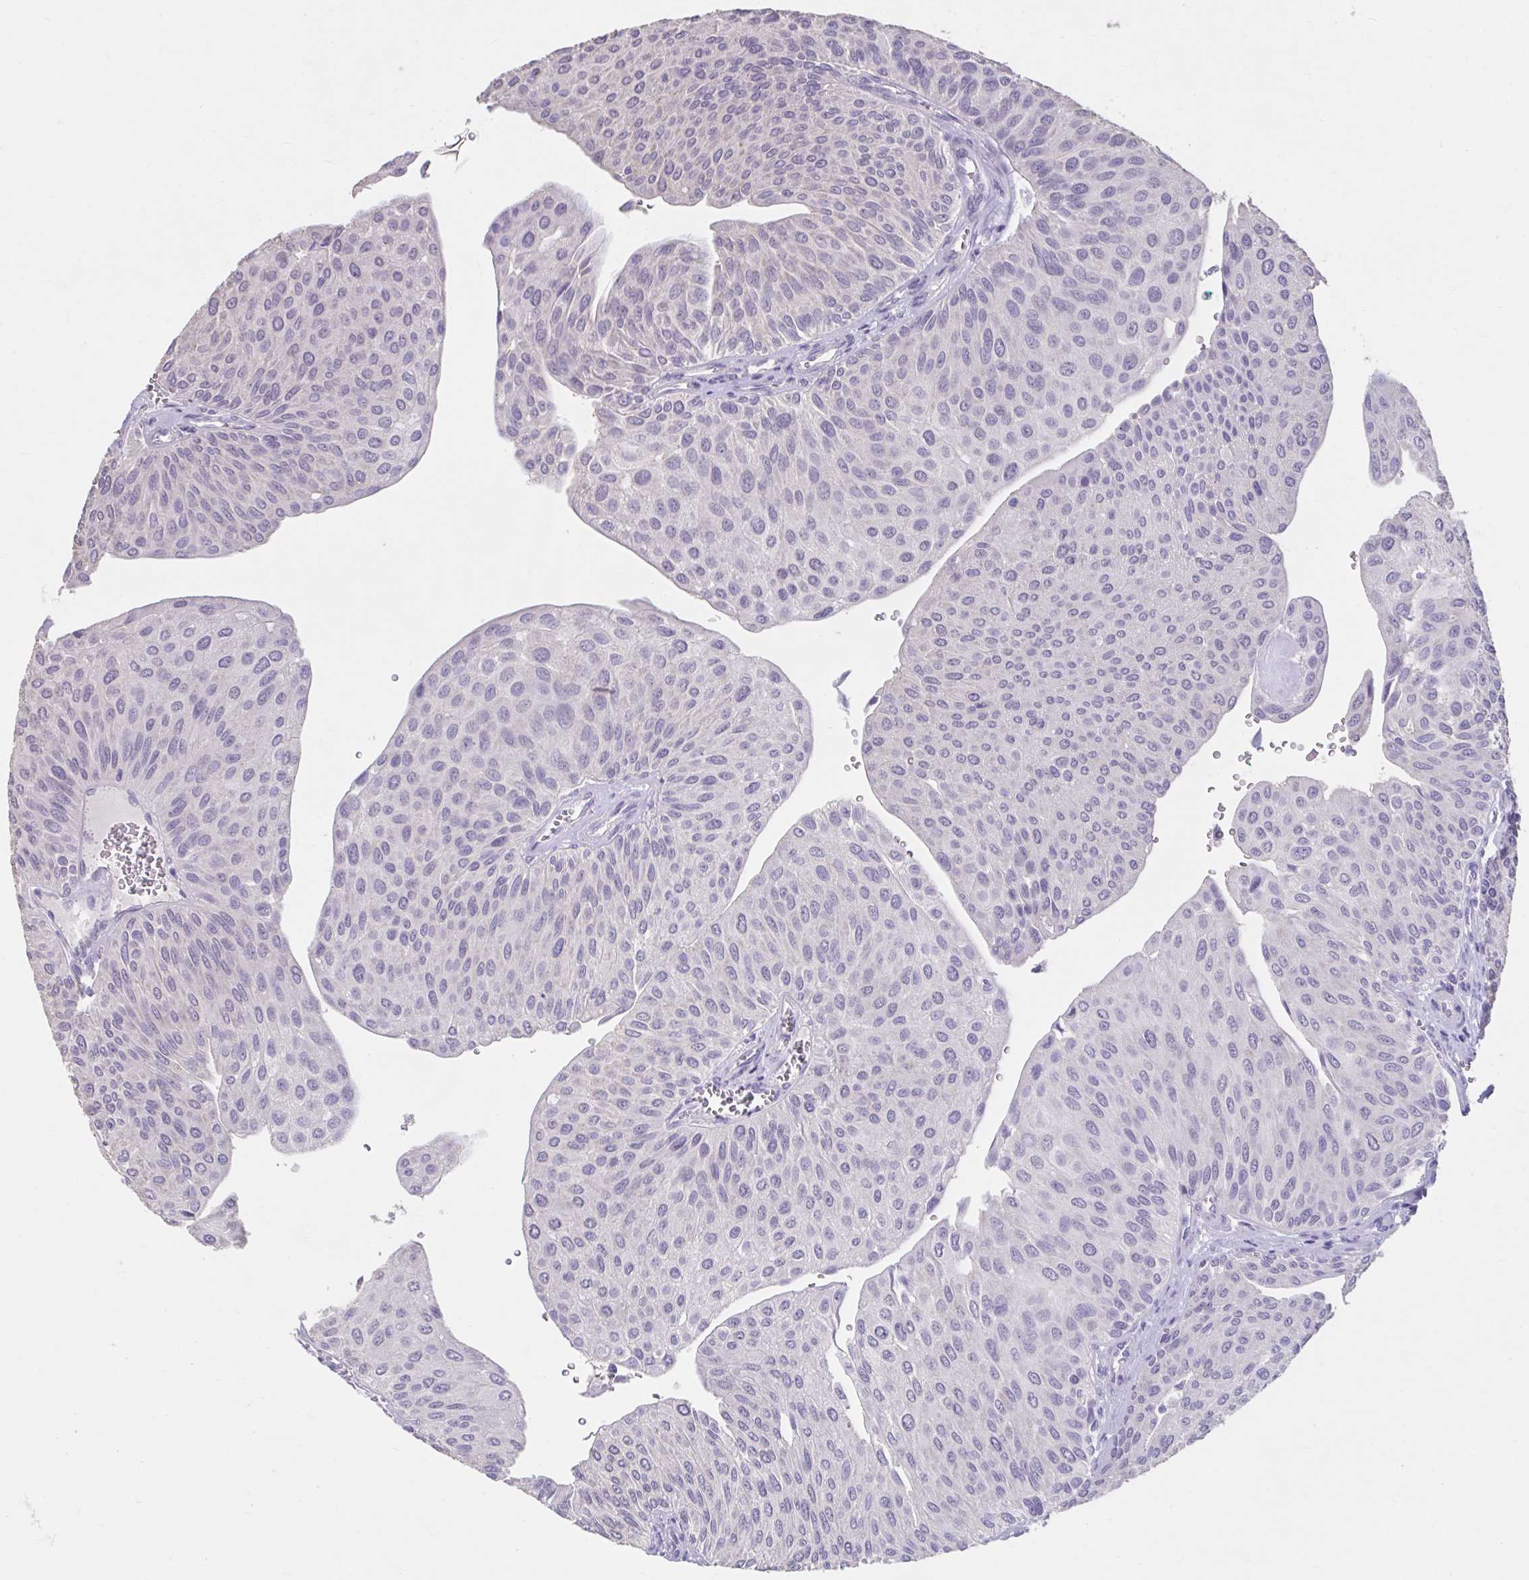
{"staining": {"intensity": "negative", "quantity": "none", "location": "none"}, "tissue": "urothelial cancer", "cell_type": "Tumor cells", "image_type": "cancer", "snomed": [{"axis": "morphology", "description": "Urothelial carcinoma, NOS"}, {"axis": "topography", "description": "Urinary bladder"}], "caption": "A micrograph of human urothelial cancer is negative for staining in tumor cells.", "gene": "GPR162", "patient": {"sex": "male", "age": 67}}